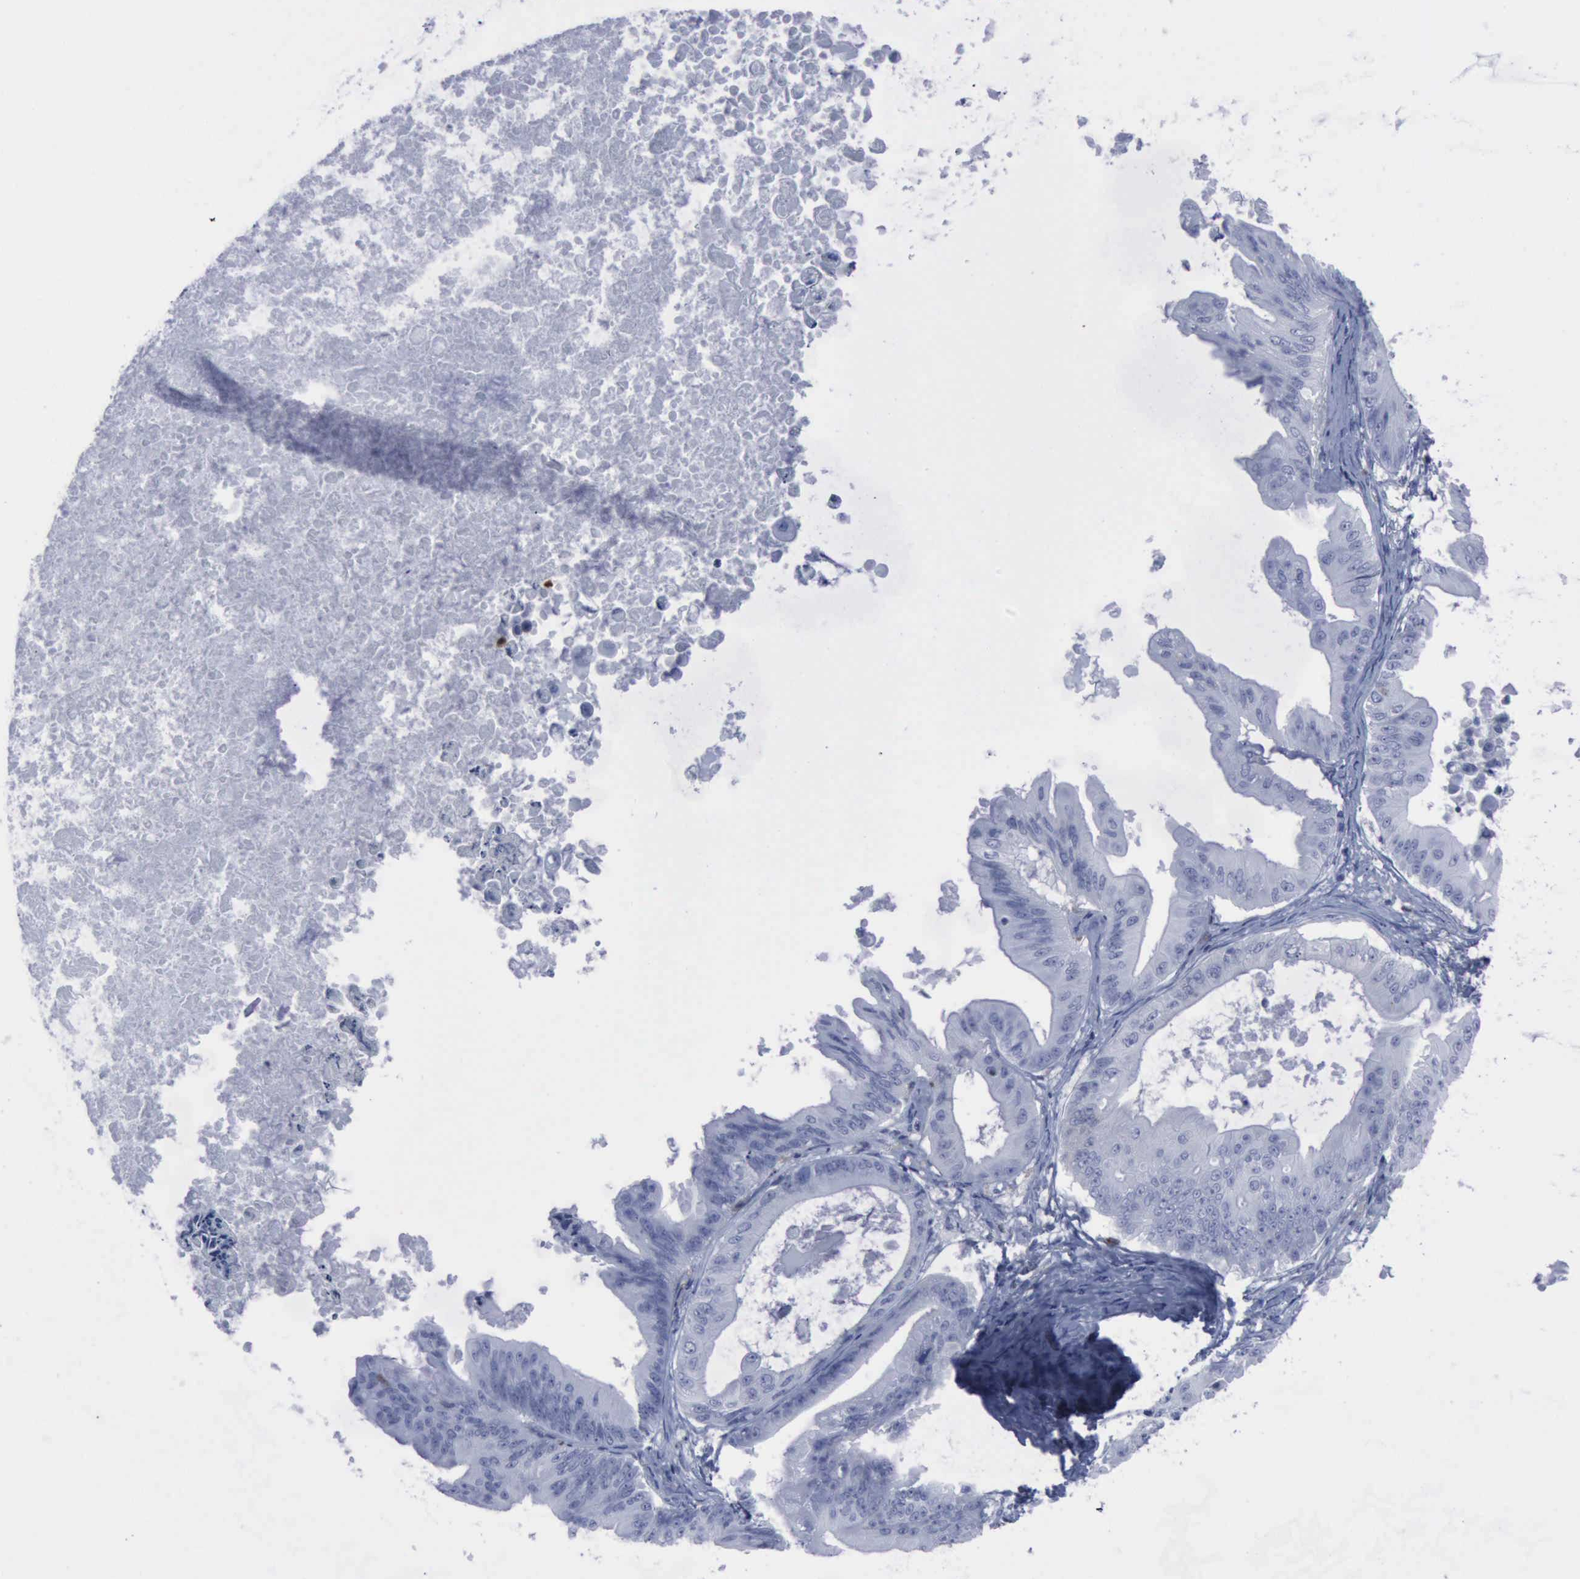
{"staining": {"intensity": "negative", "quantity": "none", "location": "none"}, "tissue": "ovarian cancer", "cell_type": "Tumor cells", "image_type": "cancer", "snomed": [{"axis": "morphology", "description": "Cystadenocarcinoma, mucinous, NOS"}, {"axis": "topography", "description": "Ovary"}], "caption": "Tumor cells show no significant staining in ovarian cancer (mucinous cystadenocarcinoma).", "gene": "CSTA", "patient": {"sex": "female", "age": 37}}